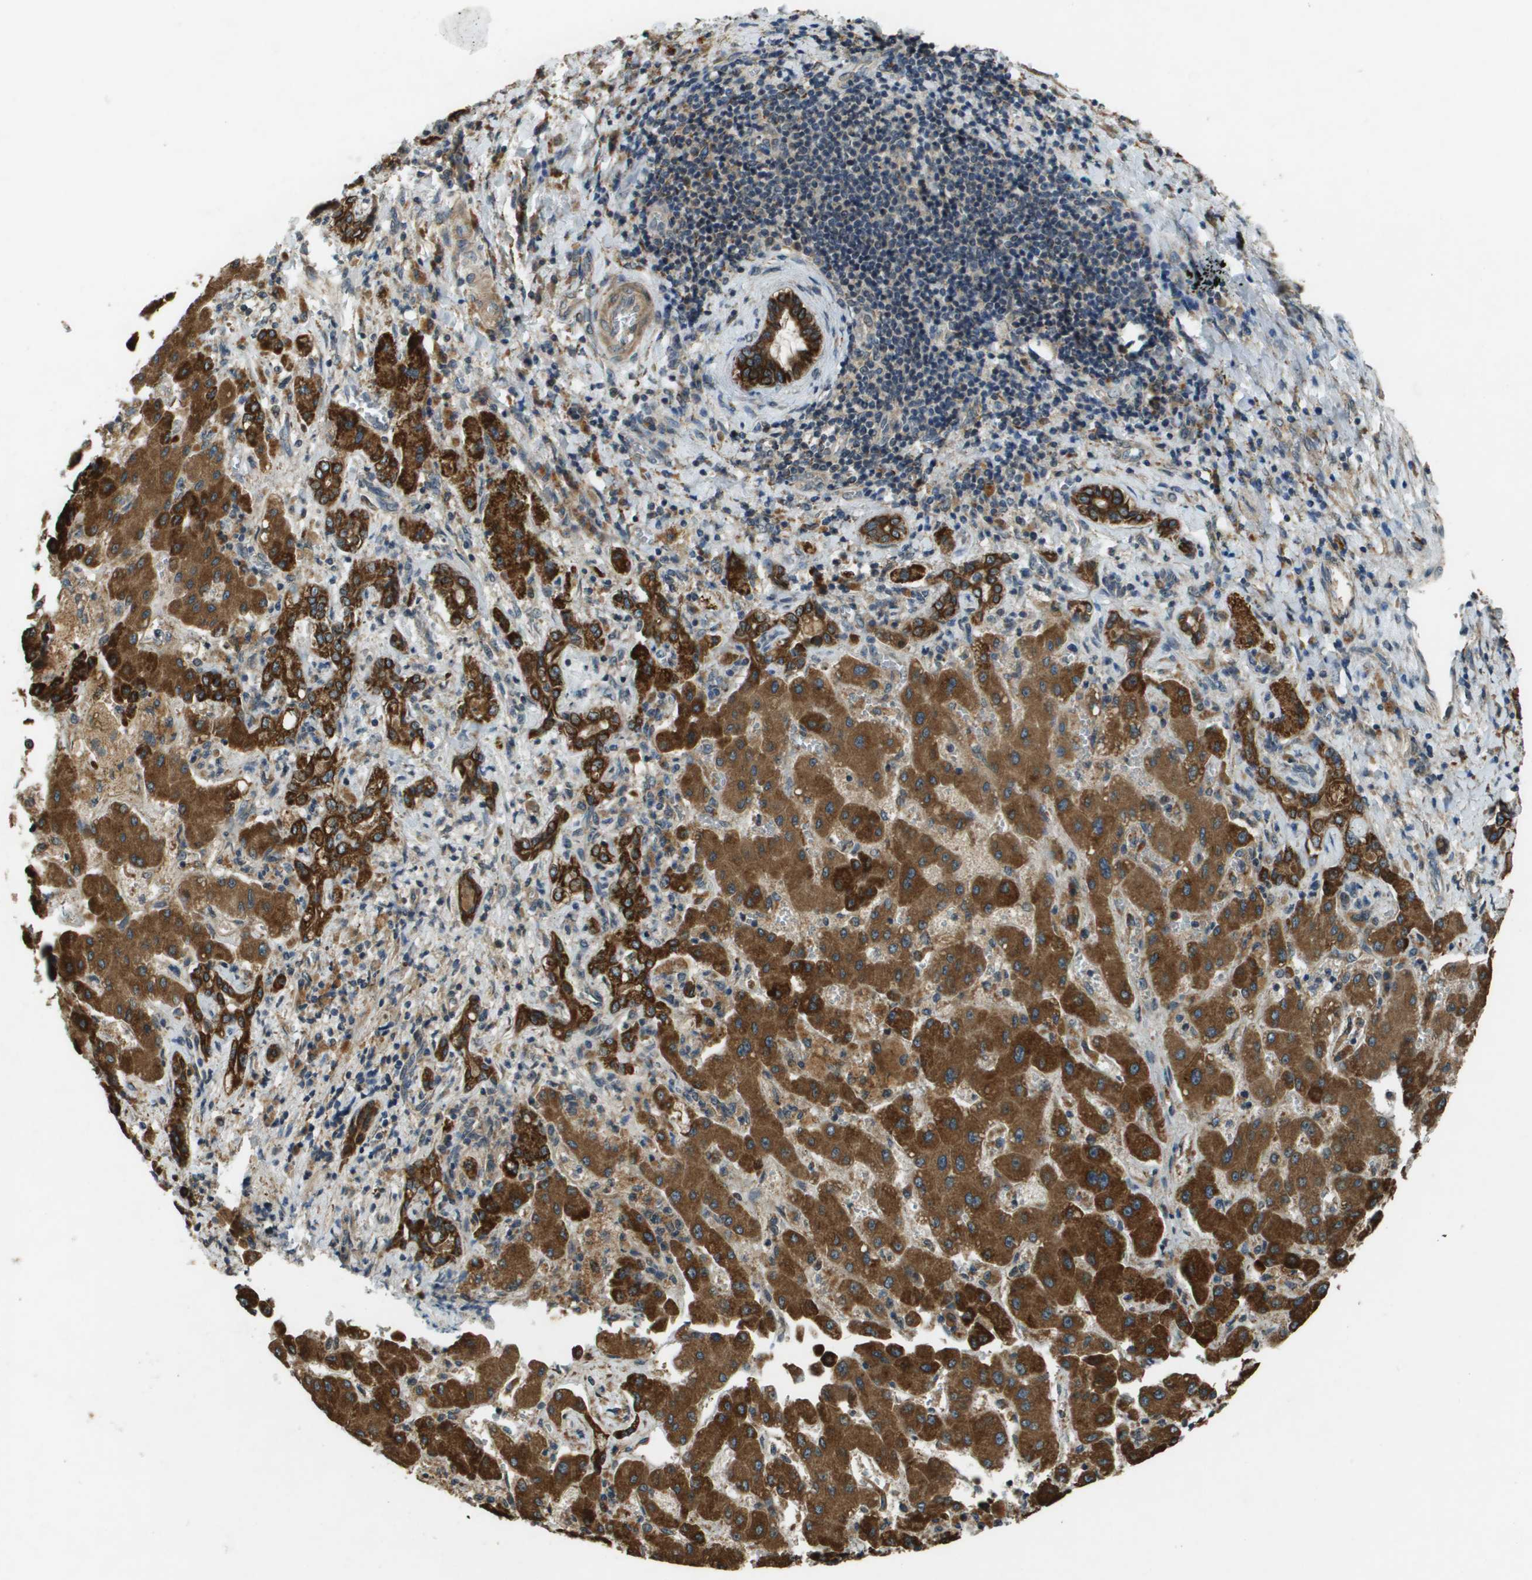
{"staining": {"intensity": "strong", "quantity": ">75%", "location": "cytoplasmic/membranous"}, "tissue": "liver cancer", "cell_type": "Tumor cells", "image_type": "cancer", "snomed": [{"axis": "morphology", "description": "Cholangiocarcinoma"}, {"axis": "topography", "description": "Liver"}], "caption": "Immunohistochemical staining of human liver cancer (cholangiocarcinoma) shows high levels of strong cytoplasmic/membranous staining in approximately >75% of tumor cells.", "gene": "CDKN2C", "patient": {"sex": "male", "age": 50}}